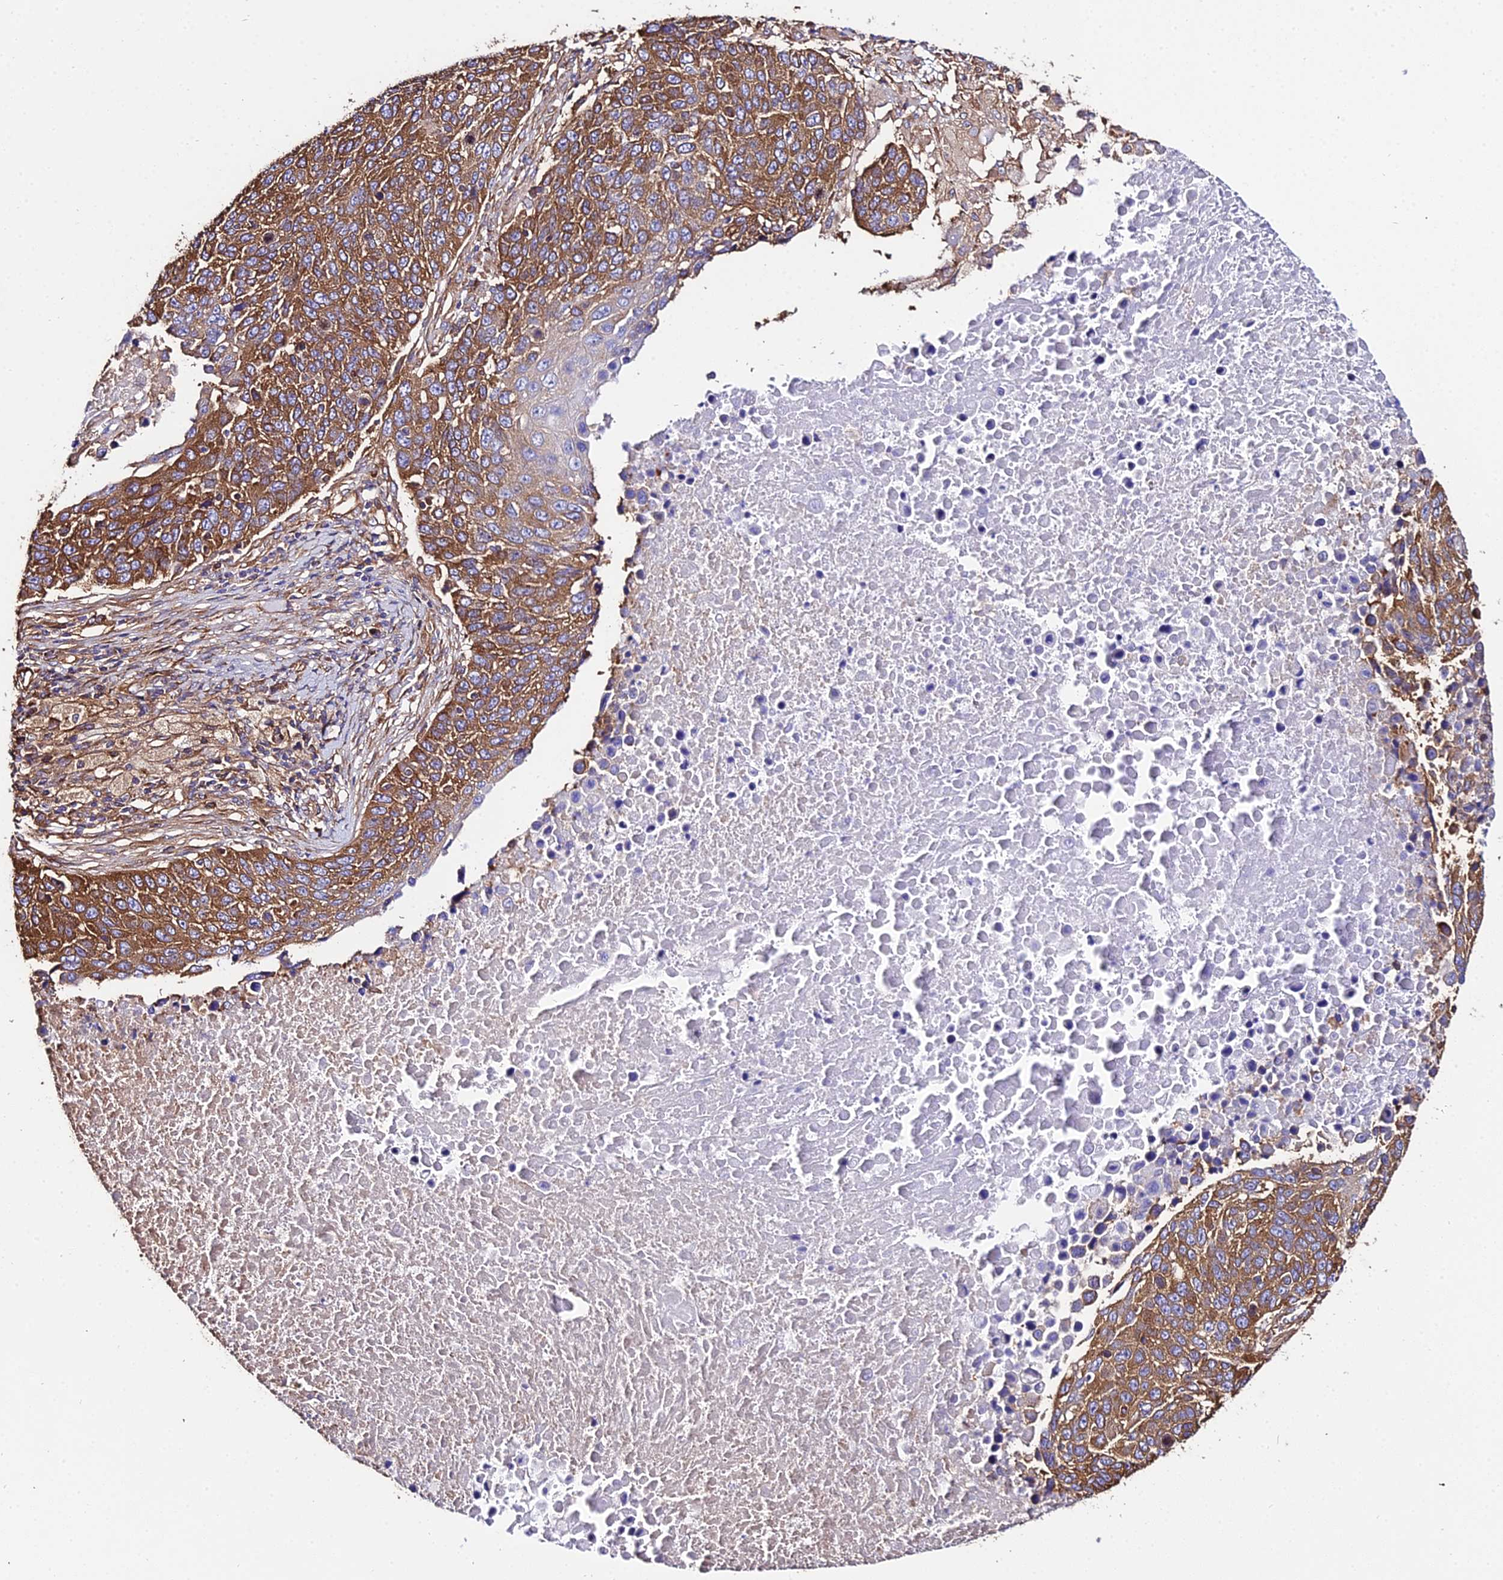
{"staining": {"intensity": "moderate", "quantity": ">75%", "location": "cytoplasmic/membranous"}, "tissue": "lung cancer", "cell_type": "Tumor cells", "image_type": "cancer", "snomed": [{"axis": "morphology", "description": "Normal tissue, NOS"}, {"axis": "morphology", "description": "Squamous cell carcinoma, NOS"}, {"axis": "topography", "description": "Lymph node"}, {"axis": "topography", "description": "Lung"}], "caption": "Human lung cancer stained with a protein marker displays moderate staining in tumor cells.", "gene": "TUBA3D", "patient": {"sex": "male", "age": 66}}